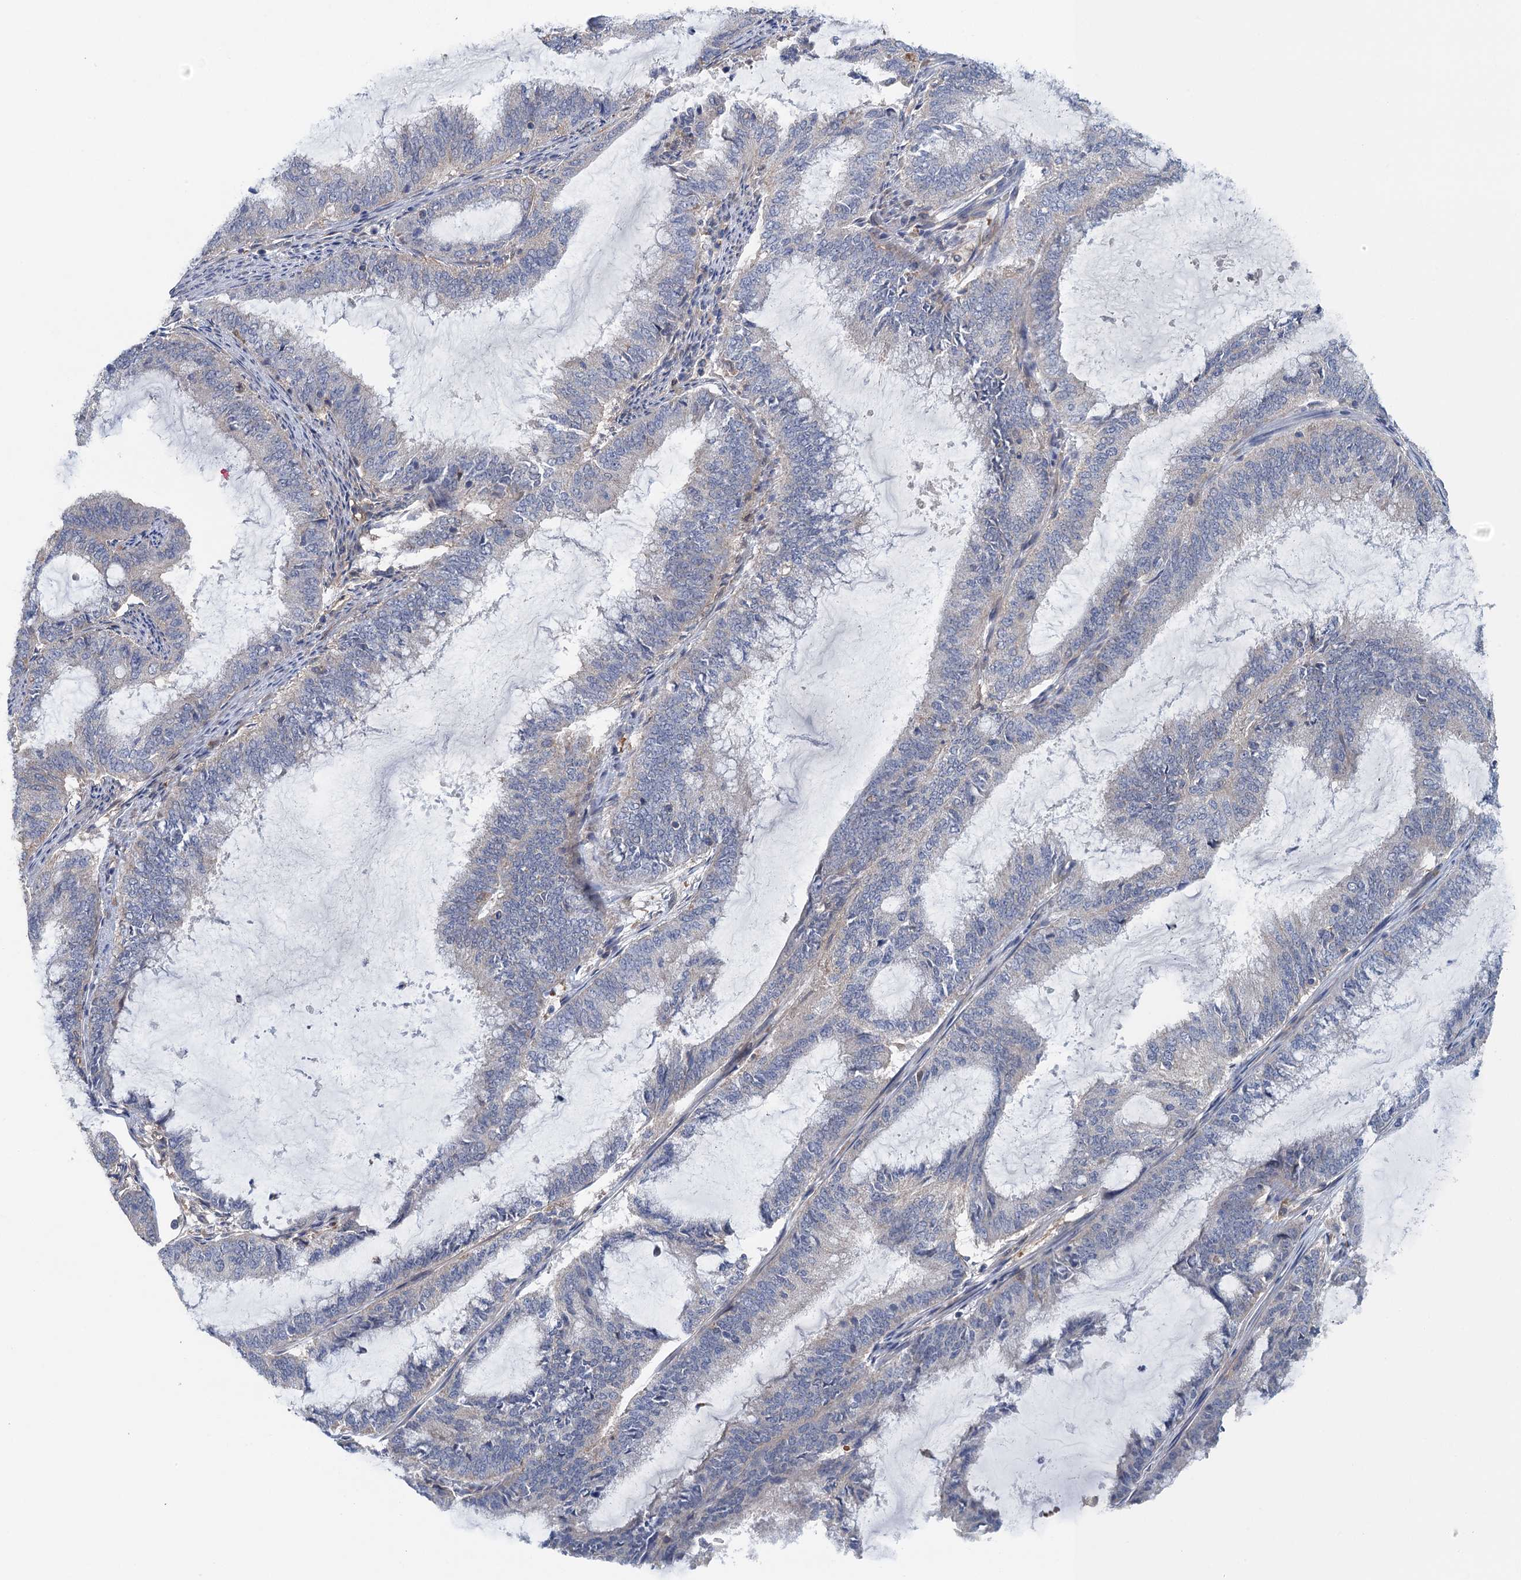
{"staining": {"intensity": "negative", "quantity": "none", "location": "none"}, "tissue": "endometrial cancer", "cell_type": "Tumor cells", "image_type": "cancer", "snomed": [{"axis": "morphology", "description": "Adenocarcinoma, NOS"}, {"axis": "topography", "description": "Endometrium"}], "caption": "Adenocarcinoma (endometrial) was stained to show a protein in brown. There is no significant expression in tumor cells. (DAB (3,3'-diaminobenzidine) immunohistochemistry visualized using brightfield microscopy, high magnification).", "gene": "RSAD2", "patient": {"sex": "female", "age": 51}}